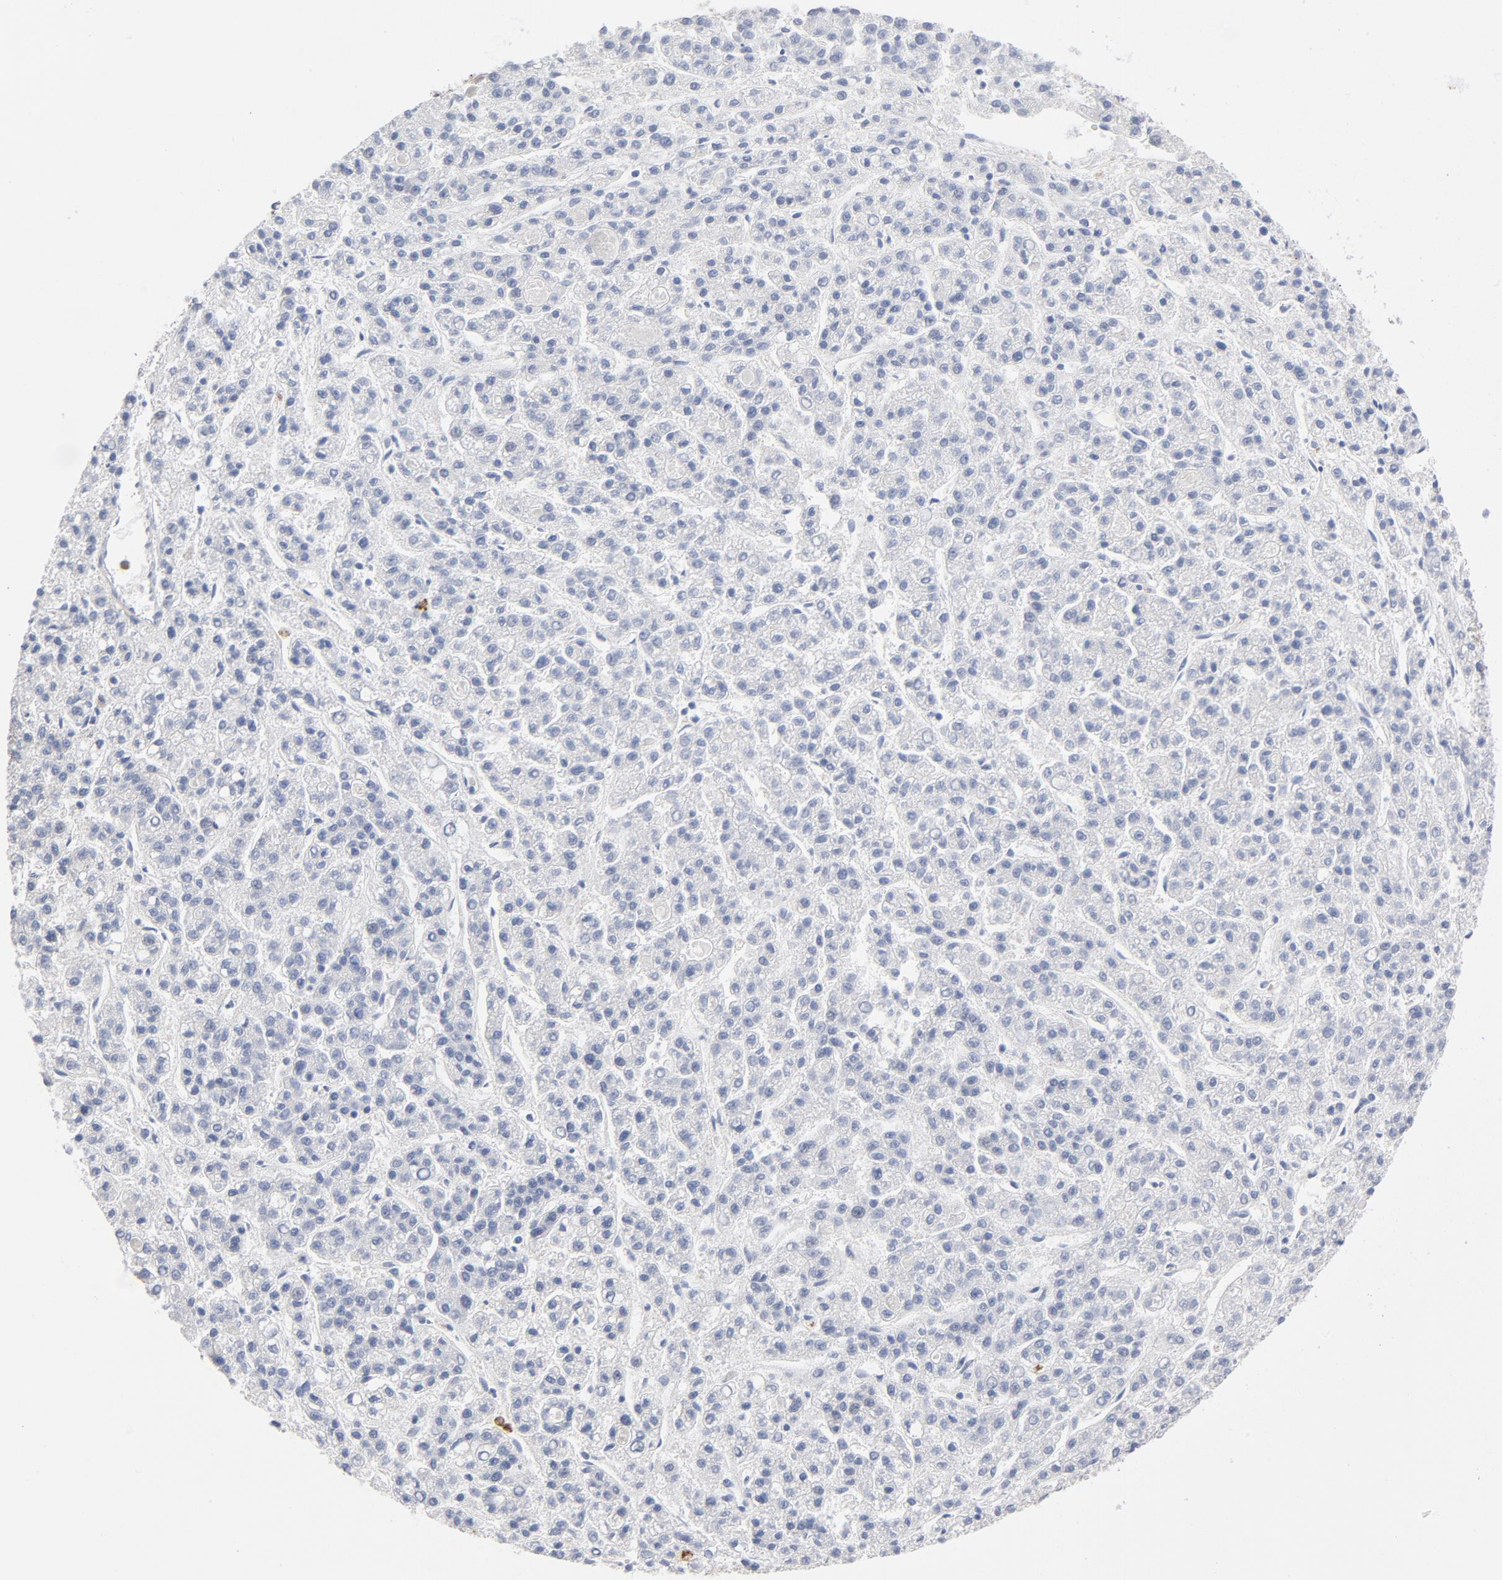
{"staining": {"intensity": "negative", "quantity": "none", "location": "none"}, "tissue": "liver cancer", "cell_type": "Tumor cells", "image_type": "cancer", "snomed": [{"axis": "morphology", "description": "Carcinoma, Hepatocellular, NOS"}, {"axis": "topography", "description": "Liver"}], "caption": "This is an immunohistochemistry (IHC) histopathology image of liver cancer. There is no expression in tumor cells.", "gene": "ASMTL", "patient": {"sex": "male", "age": 70}}